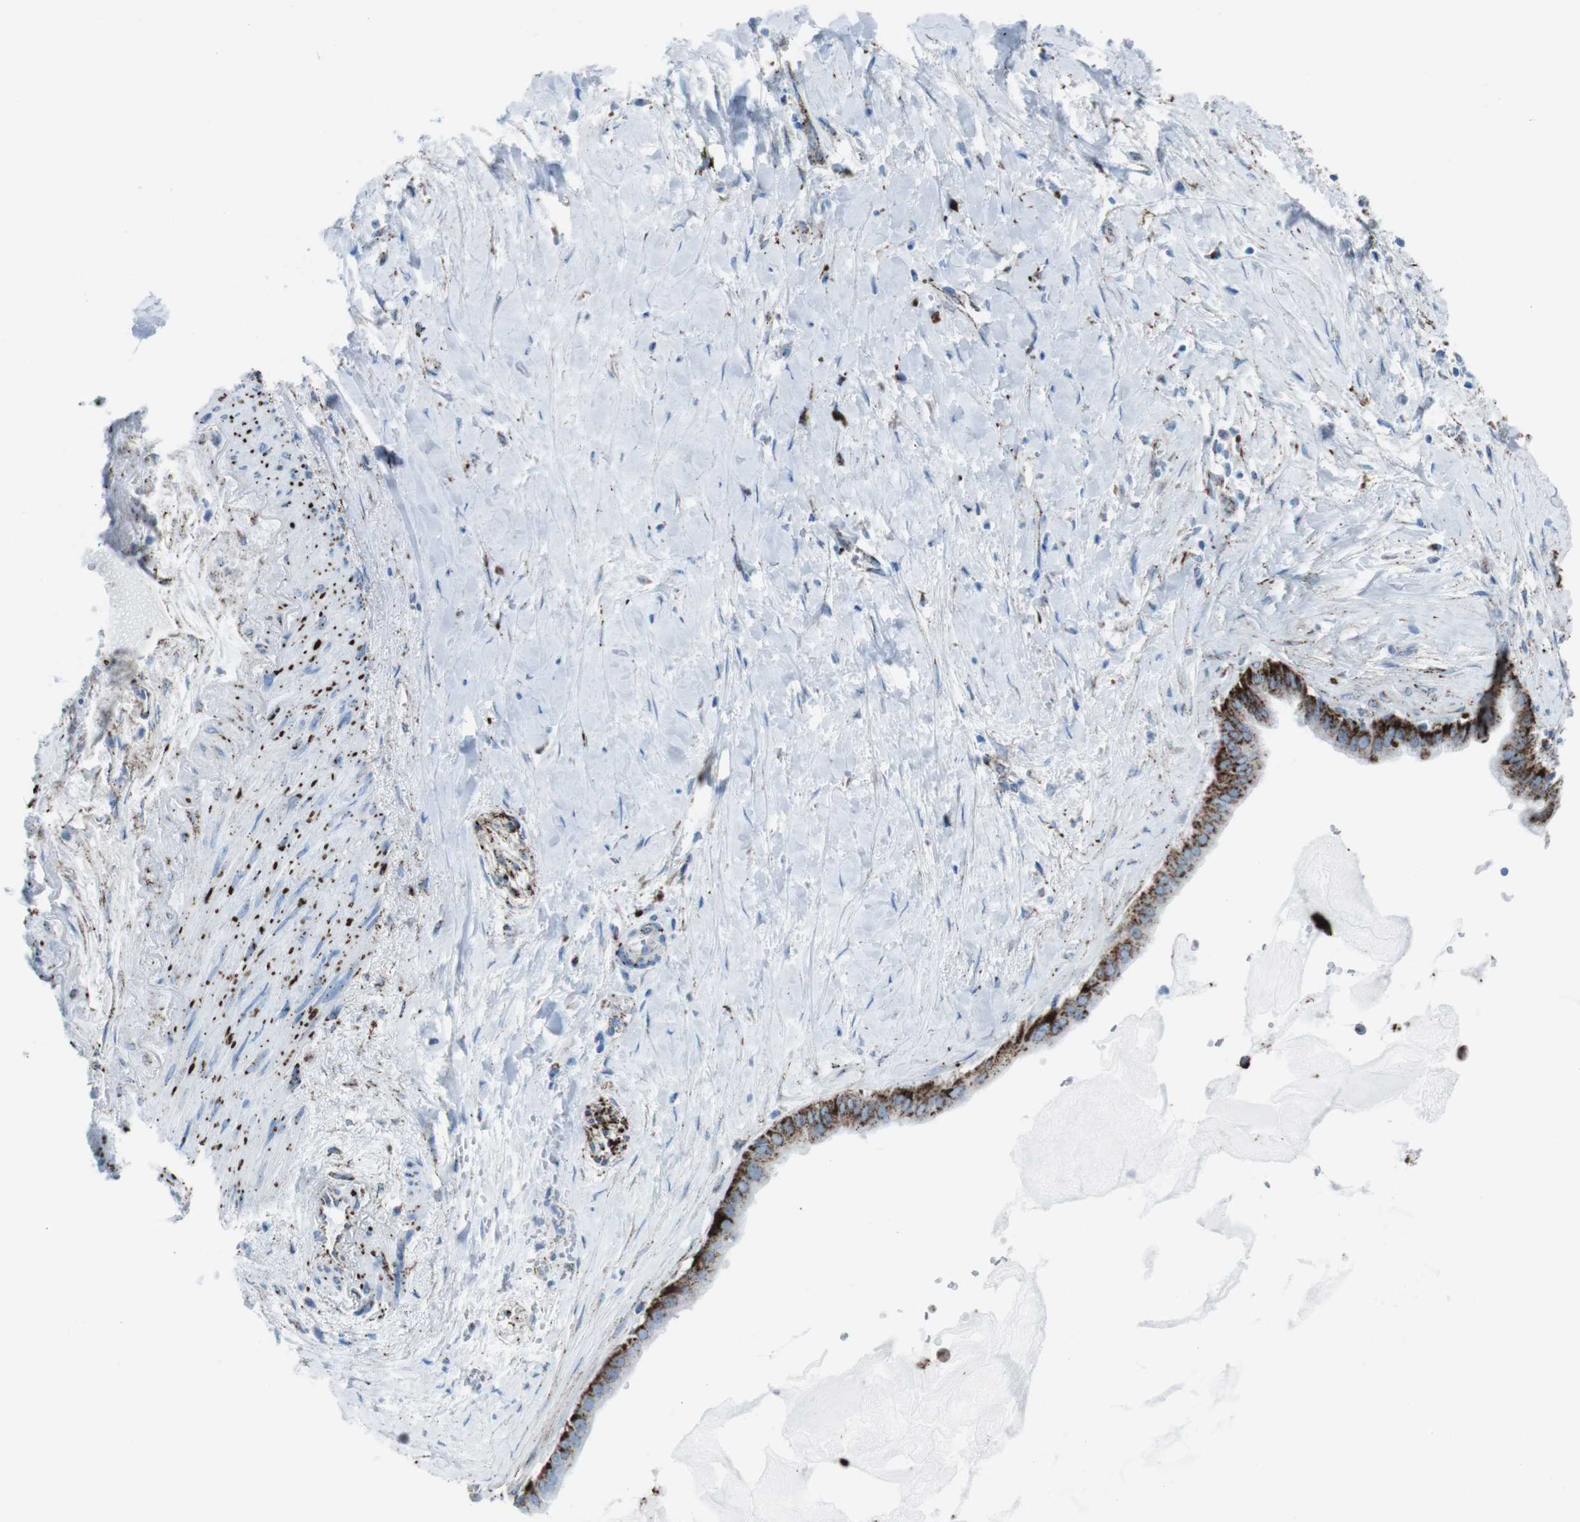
{"staining": {"intensity": "strong", "quantity": ">75%", "location": "cytoplasmic/membranous"}, "tissue": "pancreatic cancer", "cell_type": "Tumor cells", "image_type": "cancer", "snomed": [{"axis": "morphology", "description": "Adenocarcinoma, NOS"}, {"axis": "topography", "description": "Pancreas"}], "caption": "Immunohistochemical staining of human adenocarcinoma (pancreatic) exhibits high levels of strong cytoplasmic/membranous protein expression in approximately >75% of tumor cells. The staining was performed using DAB (3,3'-diaminobenzidine) to visualize the protein expression in brown, while the nuclei were stained in blue with hematoxylin (Magnification: 20x).", "gene": "SCARB2", "patient": {"sex": "male", "age": 55}}